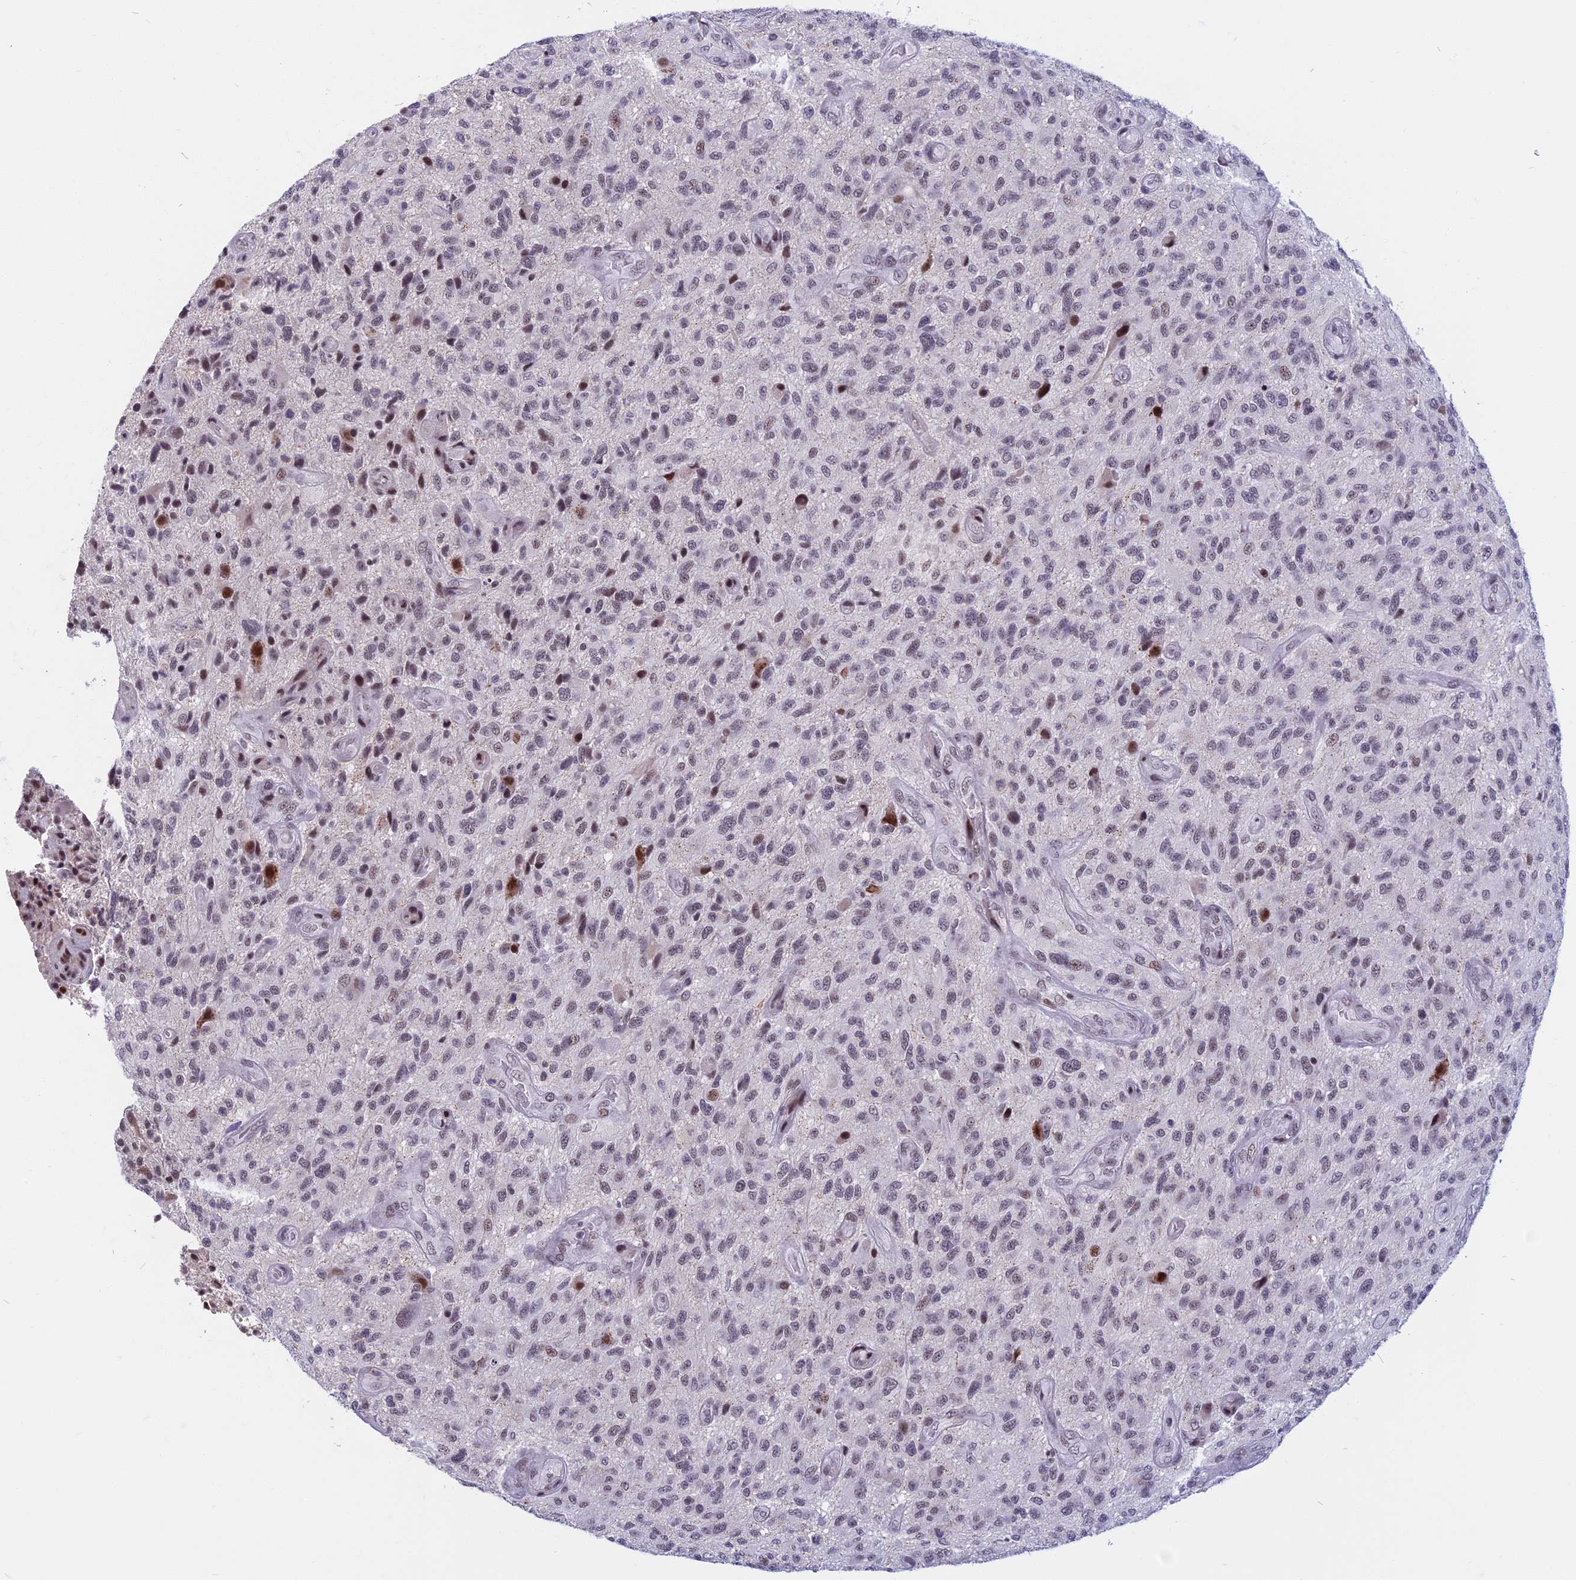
{"staining": {"intensity": "moderate", "quantity": "<25%", "location": "nuclear"}, "tissue": "glioma", "cell_type": "Tumor cells", "image_type": "cancer", "snomed": [{"axis": "morphology", "description": "Glioma, malignant, High grade"}, {"axis": "topography", "description": "Brain"}], "caption": "The photomicrograph reveals a brown stain indicating the presence of a protein in the nuclear of tumor cells in glioma.", "gene": "CDC7", "patient": {"sex": "male", "age": 47}}